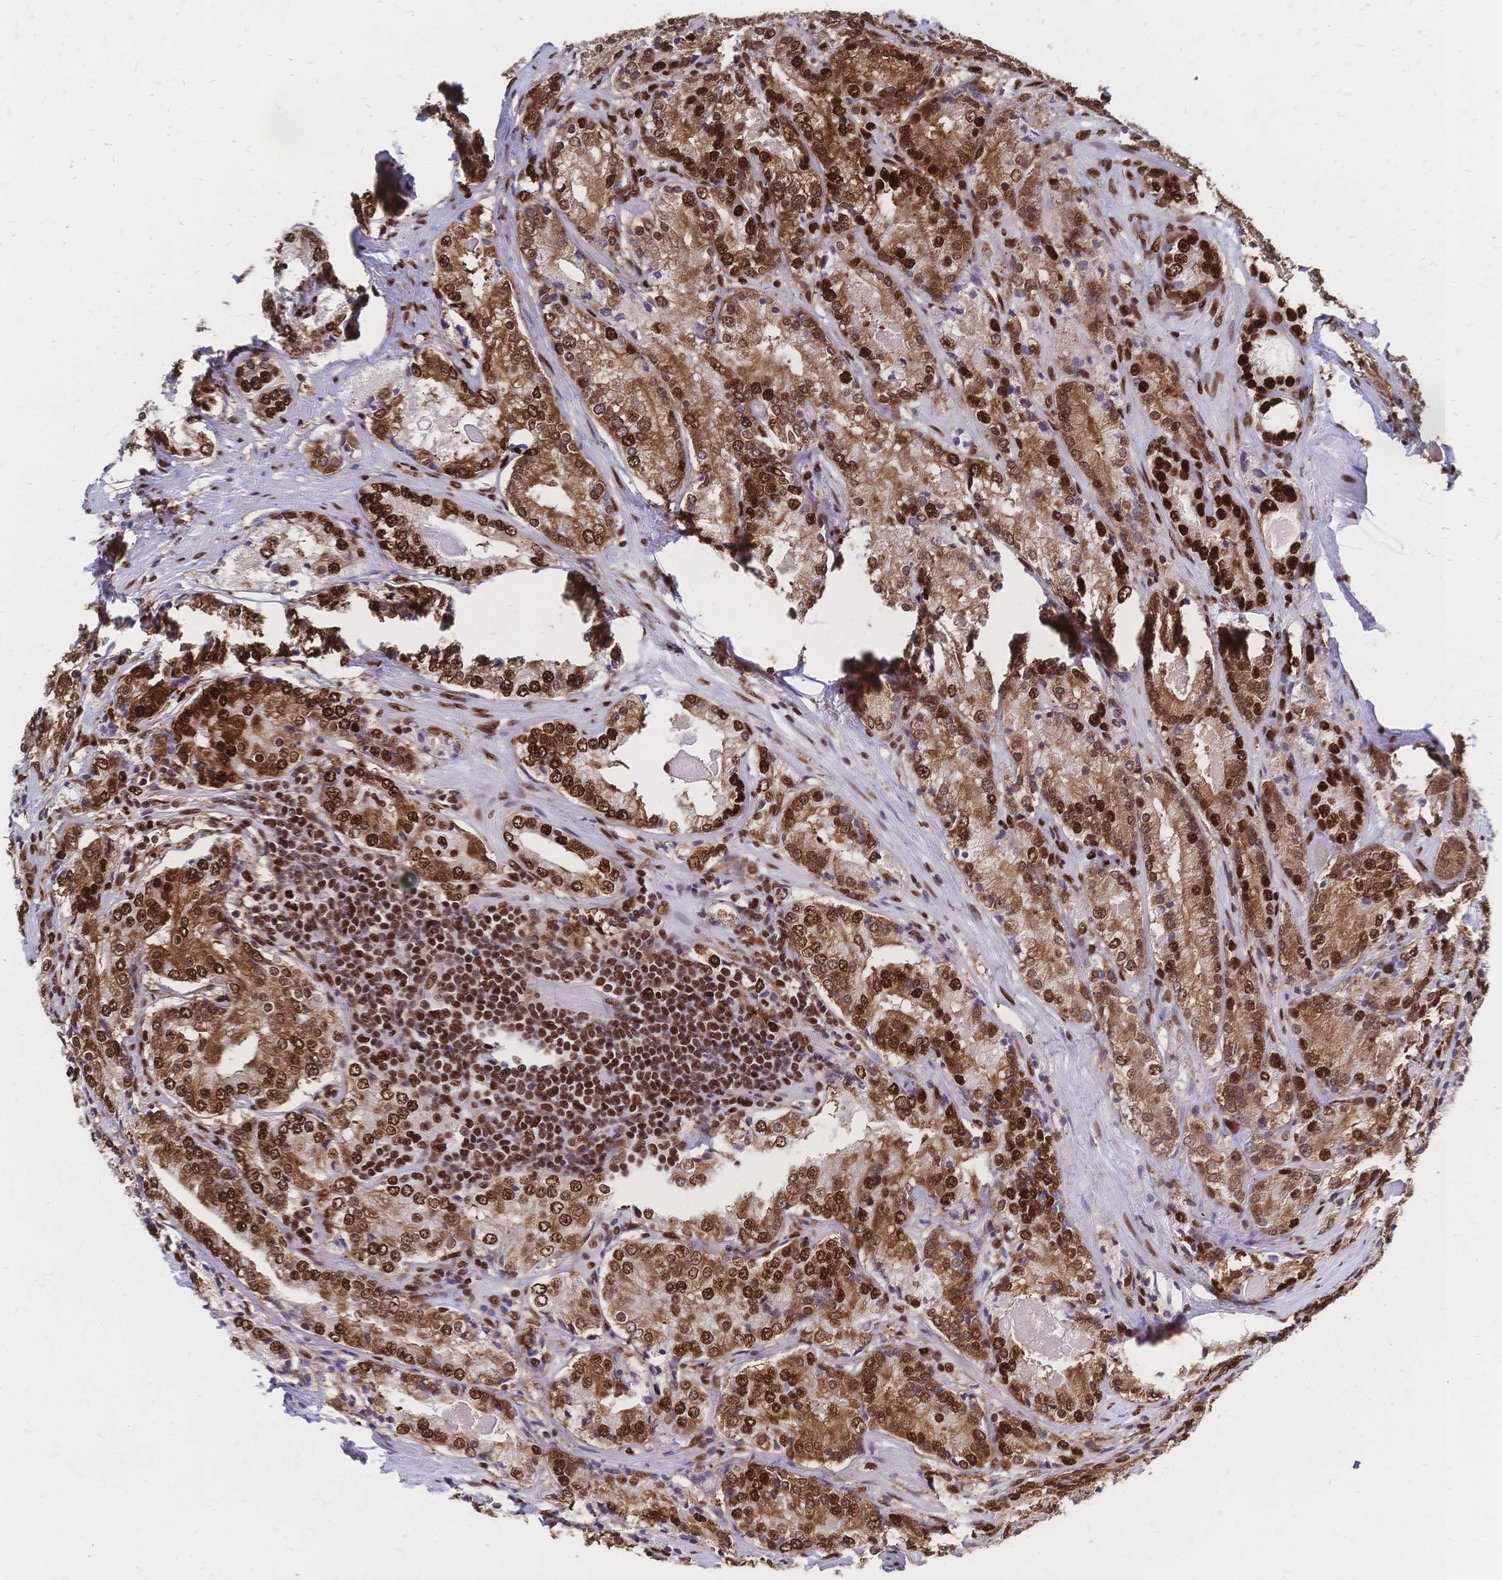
{"staining": {"intensity": "strong", "quantity": ">75%", "location": "cytoplasmic/membranous,nuclear"}, "tissue": "prostate cancer", "cell_type": "Tumor cells", "image_type": "cancer", "snomed": [{"axis": "morphology", "description": "Adenocarcinoma, NOS"}, {"axis": "morphology", "description": "Adenocarcinoma, Low grade"}, {"axis": "topography", "description": "Prostate"}], "caption": "Immunohistochemical staining of prostate cancer (adenocarcinoma (low-grade)) exhibits high levels of strong cytoplasmic/membranous and nuclear positivity in about >75% of tumor cells.", "gene": "HDGF", "patient": {"sex": "male", "age": 68}}